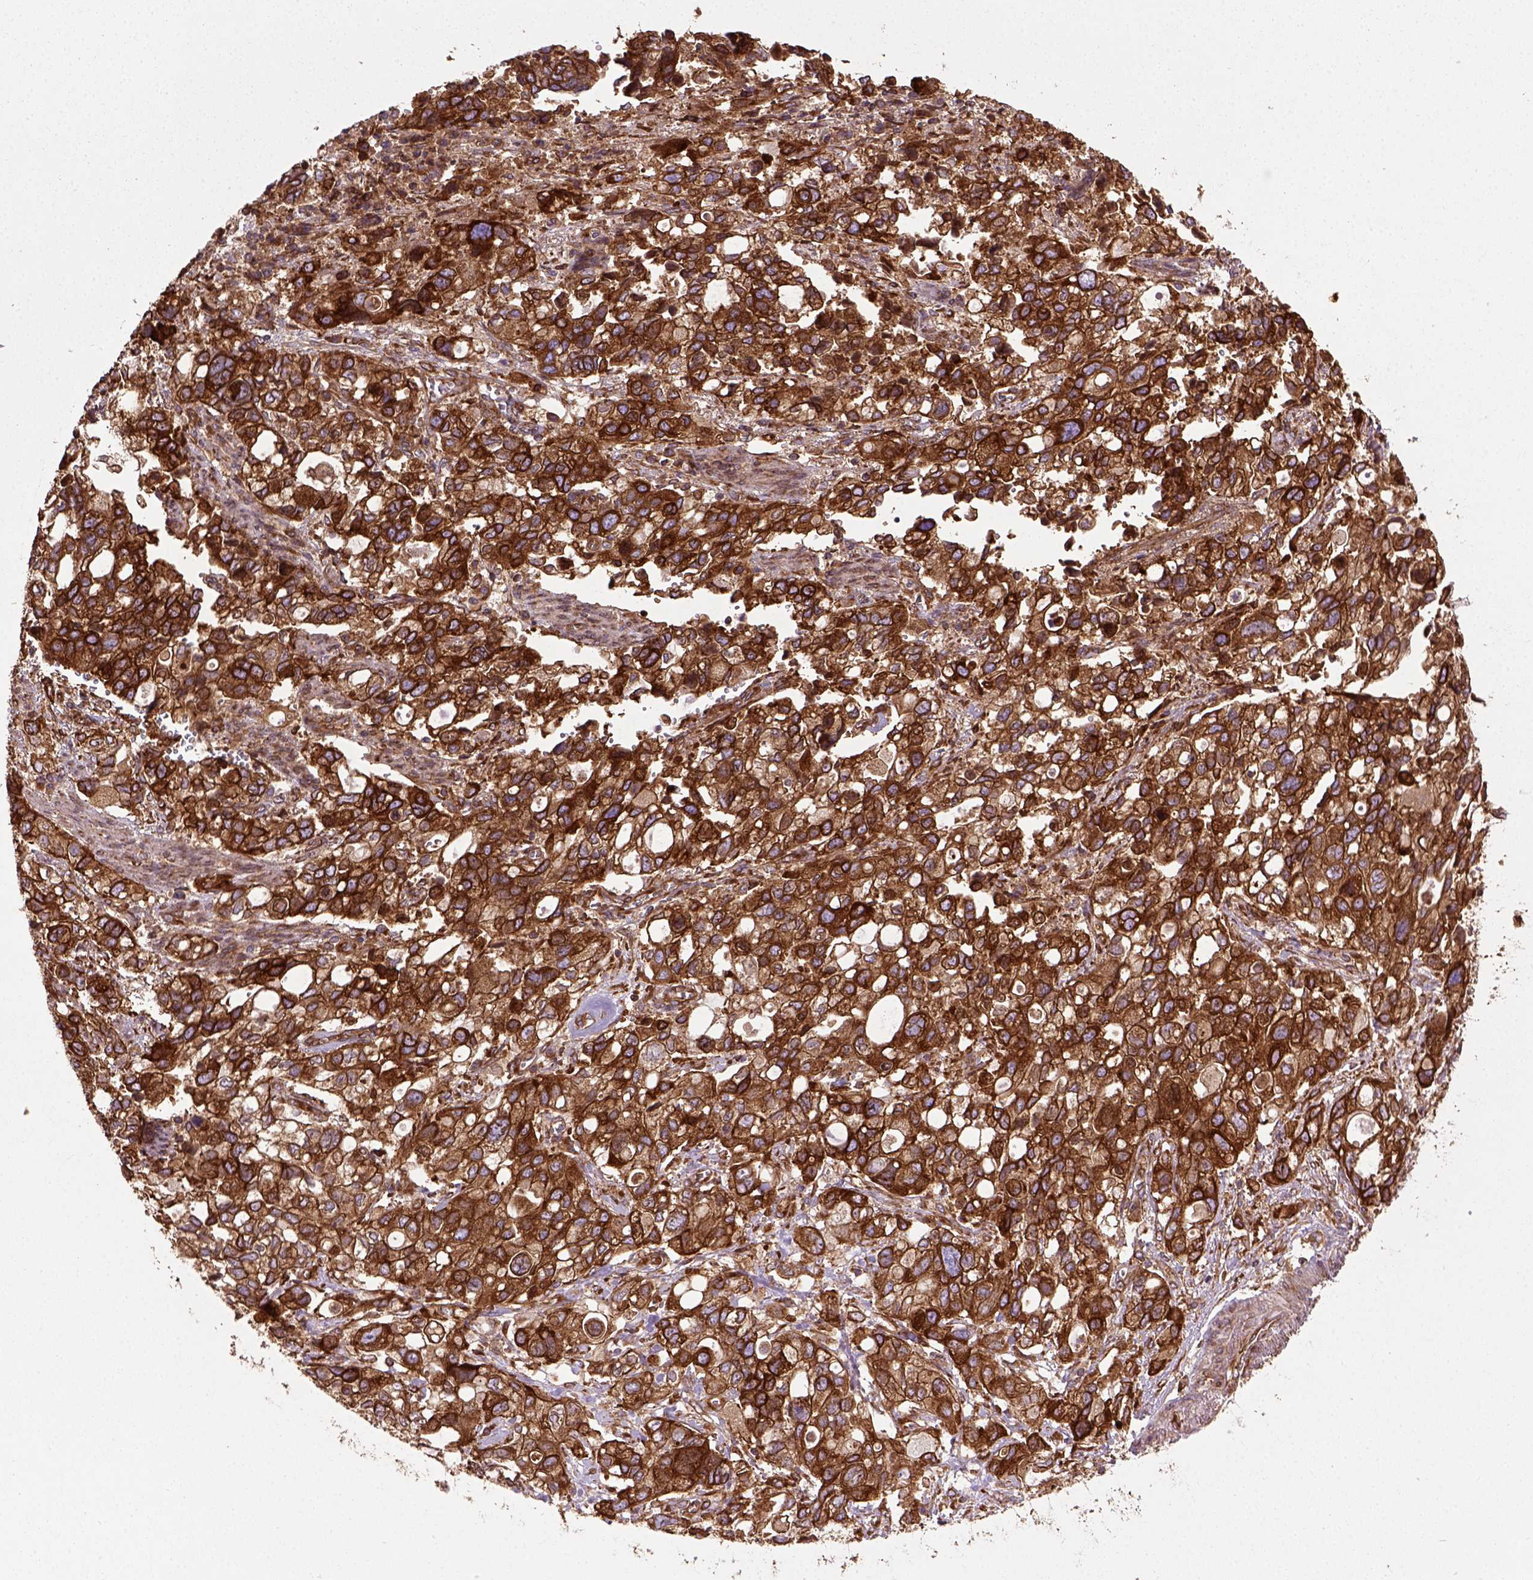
{"staining": {"intensity": "strong", "quantity": ">75%", "location": "cytoplasmic/membranous"}, "tissue": "stomach cancer", "cell_type": "Tumor cells", "image_type": "cancer", "snomed": [{"axis": "morphology", "description": "Adenocarcinoma, NOS"}, {"axis": "topography", "description": "Stomach, upper"}], "caption": "A histopathology image showing strong cytoplasmic/membranous positivity in approximately >75% of tumor cells in stomach cancer, as visualized by brown immunohistochemical staining.", "gene": "CAPRIN1", "patient": {"sex": "female", "age": 81}}